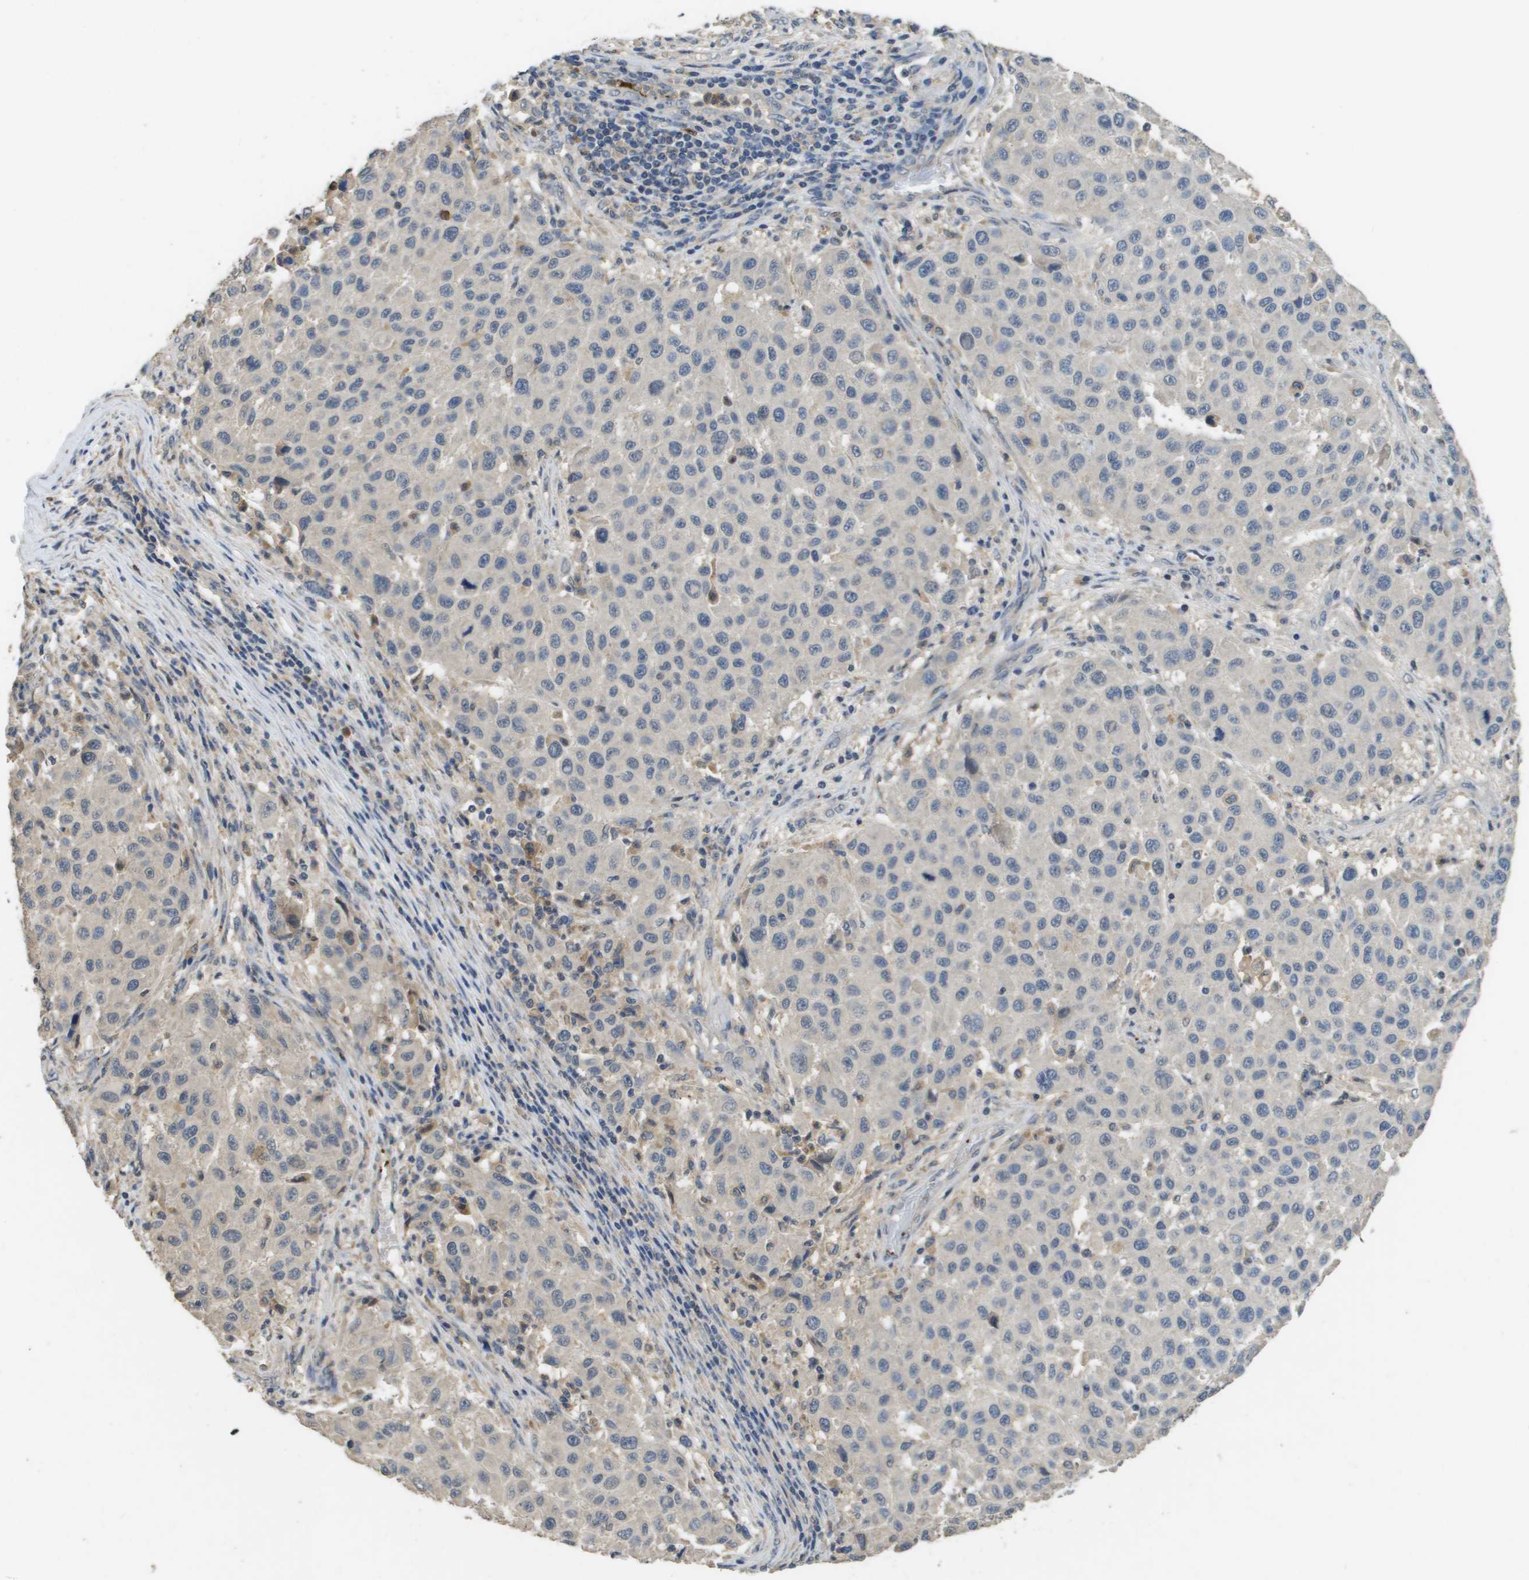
{"staining": {"intensity": "negative", "quantity": "none", "location": "none"}, "tissue": "melanoma", "cell_type": "Tumor cells", "image_type": "cancer", "snomed": [{"axis": "morphology", "description": "Malignant melanoma, Metastatic site"}, {"axis": "topography", "description": "Lymph node"}], "caption": "There is no significant positivity in tumor cells of melanoma.", "gene": "RAB27B", "patient": {"sex": "male", "age": 61}}